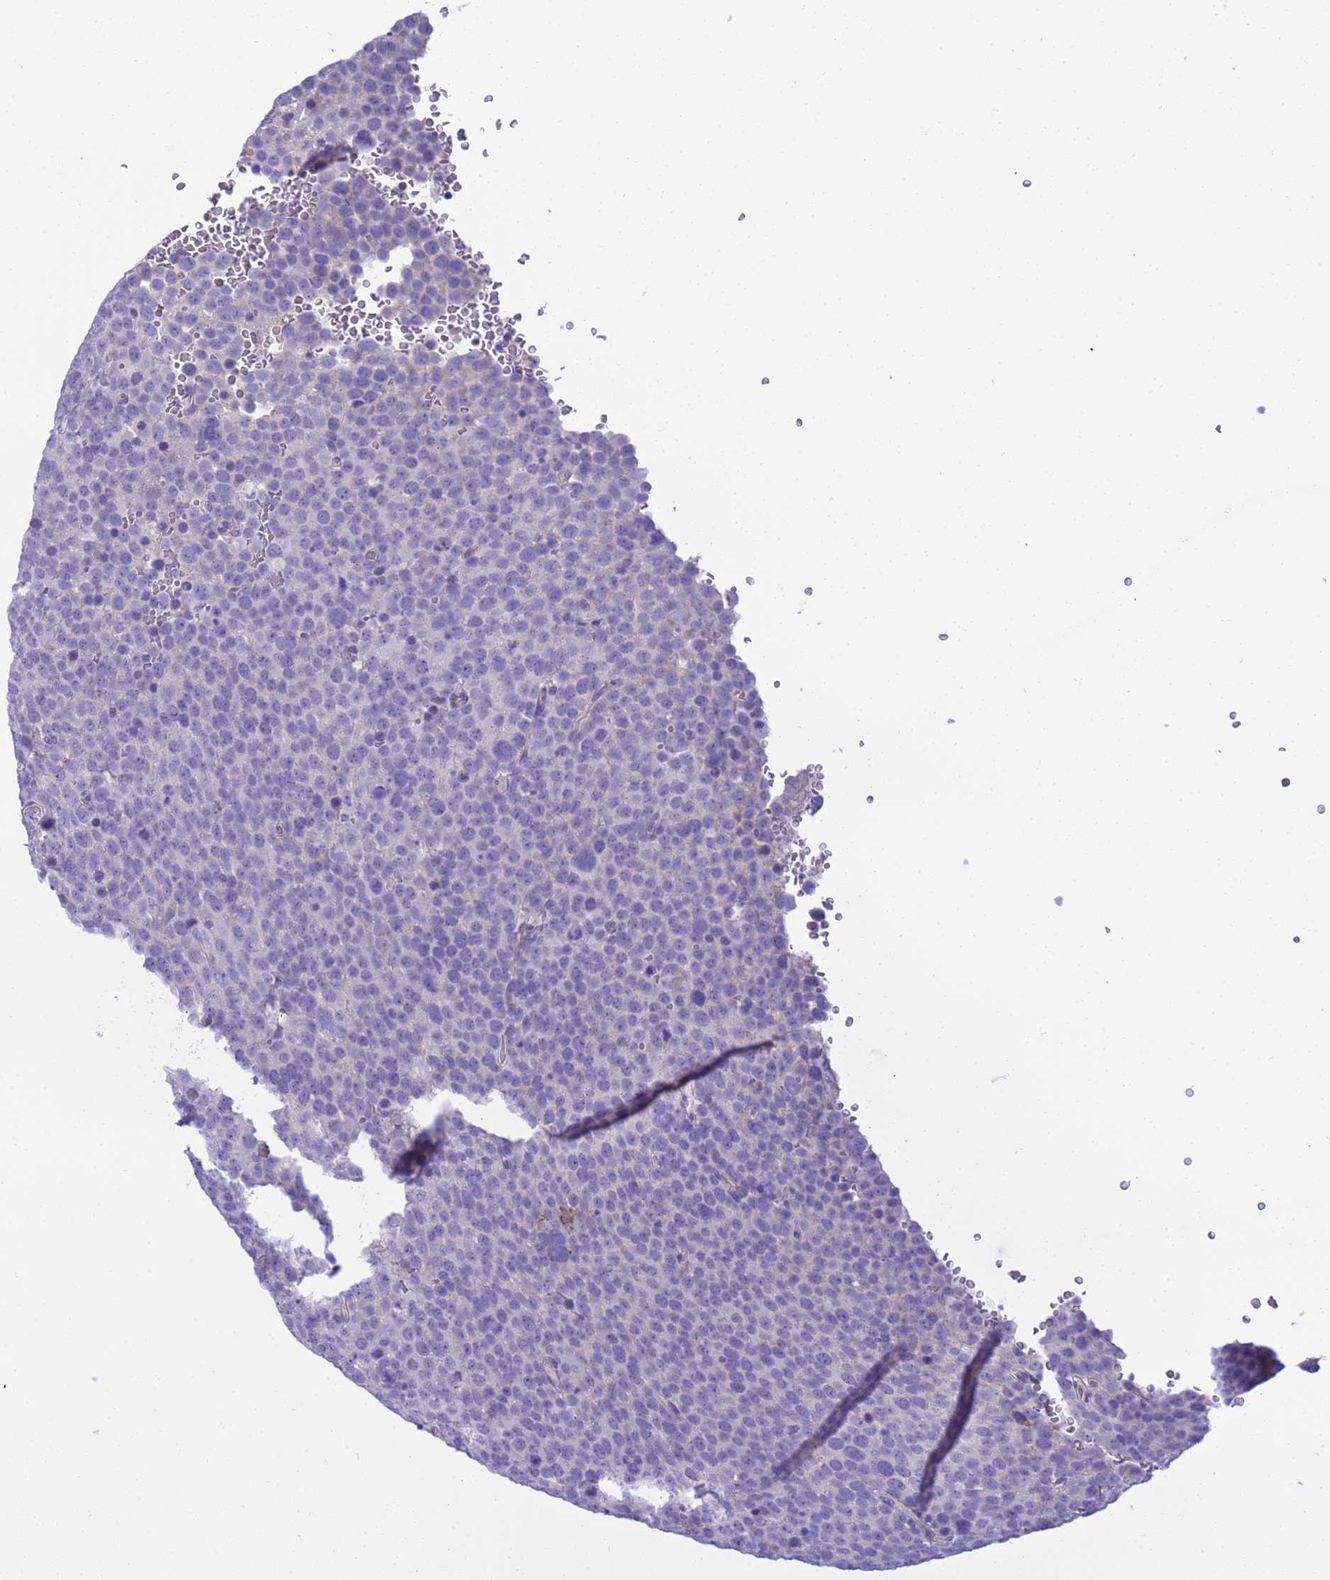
{"staining": {"intensity": "negative", "quantity": "none", "location": "none"}, "tissue": "testis cancer", "cell_type": "Tumor cells", "image_type": "cancer", "snomed": [{"axis": "morphology", "description": "Seminoma, NOS"}, {"axis": "topography", "description": "Testis"}], "caption": "Immunohistochemical staining of human seminoma (testis) demonstrates no significant expression in tumor cells. (DAB (3,3'-diaminobenzidine) immunohistochemistry visualized using brightfield microscopy, high magnification).", "gene": "RIPPLY2", "patient": {"sex": "male", "age": 71}}